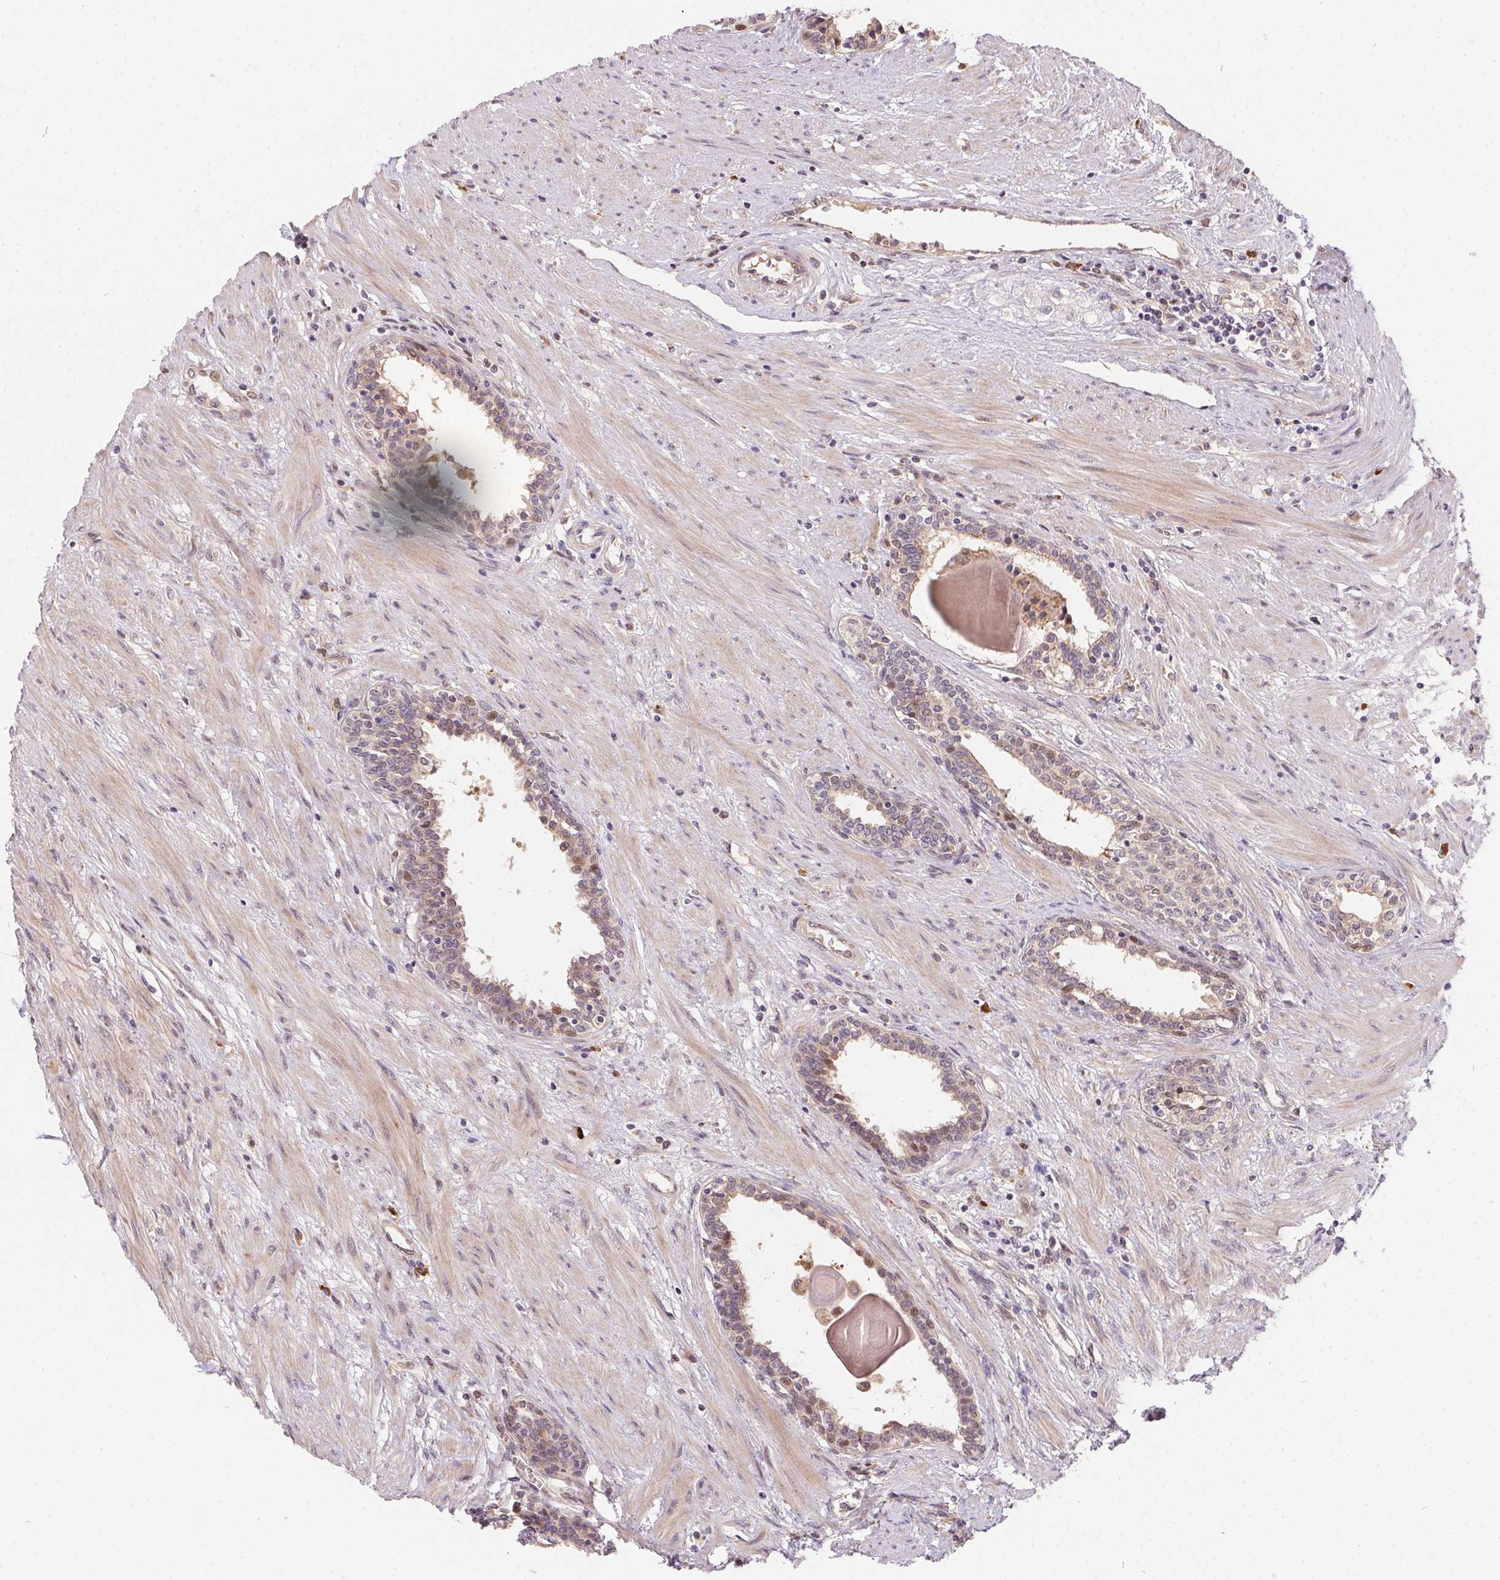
{"staining": {"intensity": "weak", "quantity": ">75%", "location": "cytoplasmic/membranous,nuclear"}, "tissue": "prostate", "cell_type": "Glandular cells", "image_type": "normal", "snomed": [{"axis": "morphology", "description": "Normal tissue, NOS"}, {"axis": "topography", "description": "Prostate"}], "caption": "Prostate stained for a protein shows weak cytoplasmic/membranous,nuclear positivity in glandular cells. (DAB (3,3'-diaminobenzidine) IHC, brown staining for protein, blue staining for nuclei).", "gene": "NUDT16", "patient": {"sex": "male", "age": 55}}